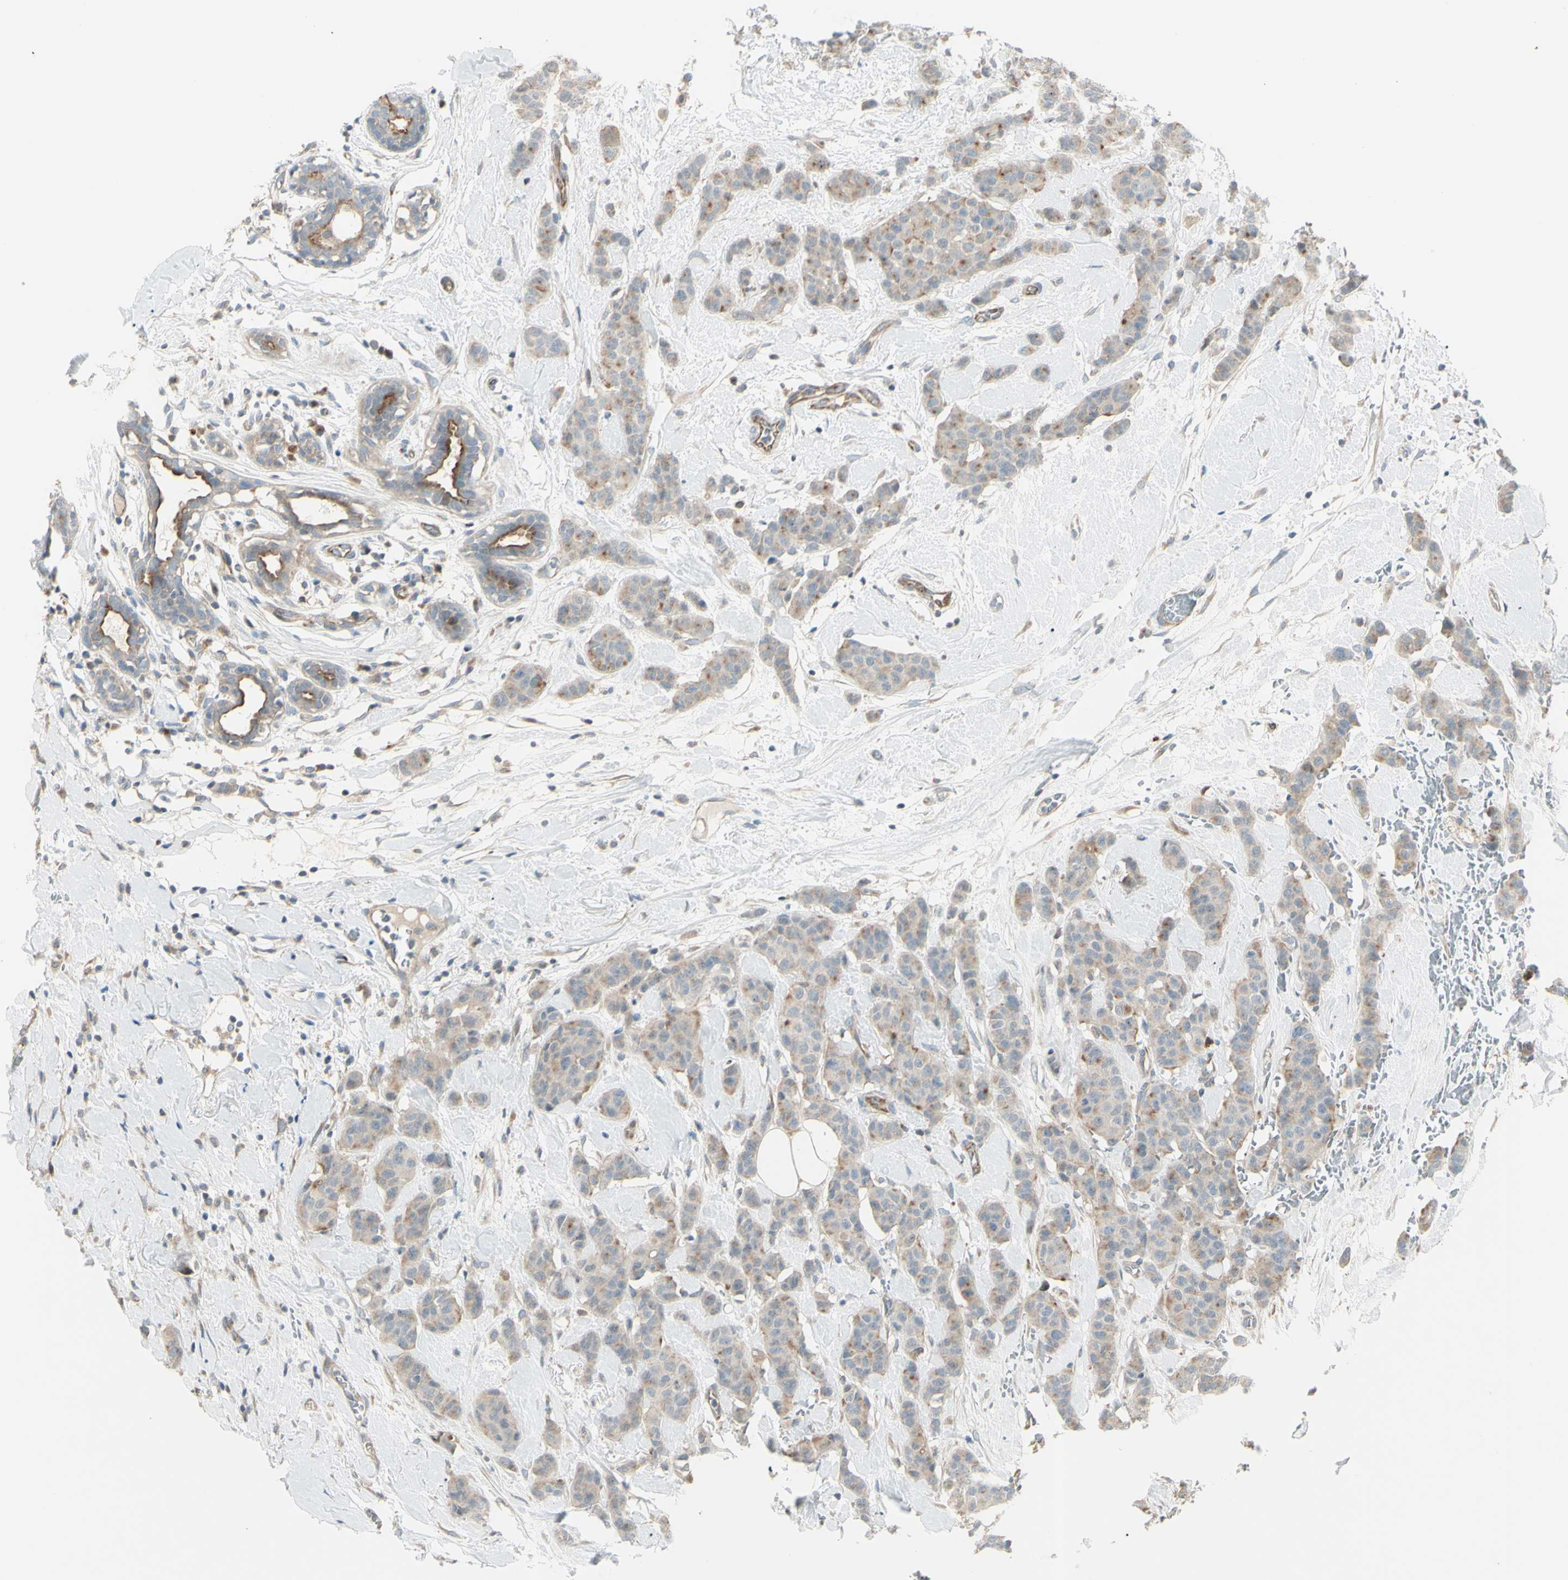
{"staining": {"intensity": "weak", "quantity": ">75%", "location": "cytoplasmic/membranous"}, "tissue": "breast cancer", "cell_type": "Tumor cells", "image_type": "cancer", "snomed": [{"axis": "morphology", "description": "Normal tissue, NOS"}, {"axis": "morphology", "description": "Duct carcinoma"}, {"axis": "topography", "description": "Breast"}], "caption": "Intraductal carcinoma (breast) stained for a protein reveals weak cytoplasmic/membranous positivity in tumor cells.", "gene": "LMTK2", "patient": {"sex": "female", "age": 40}}